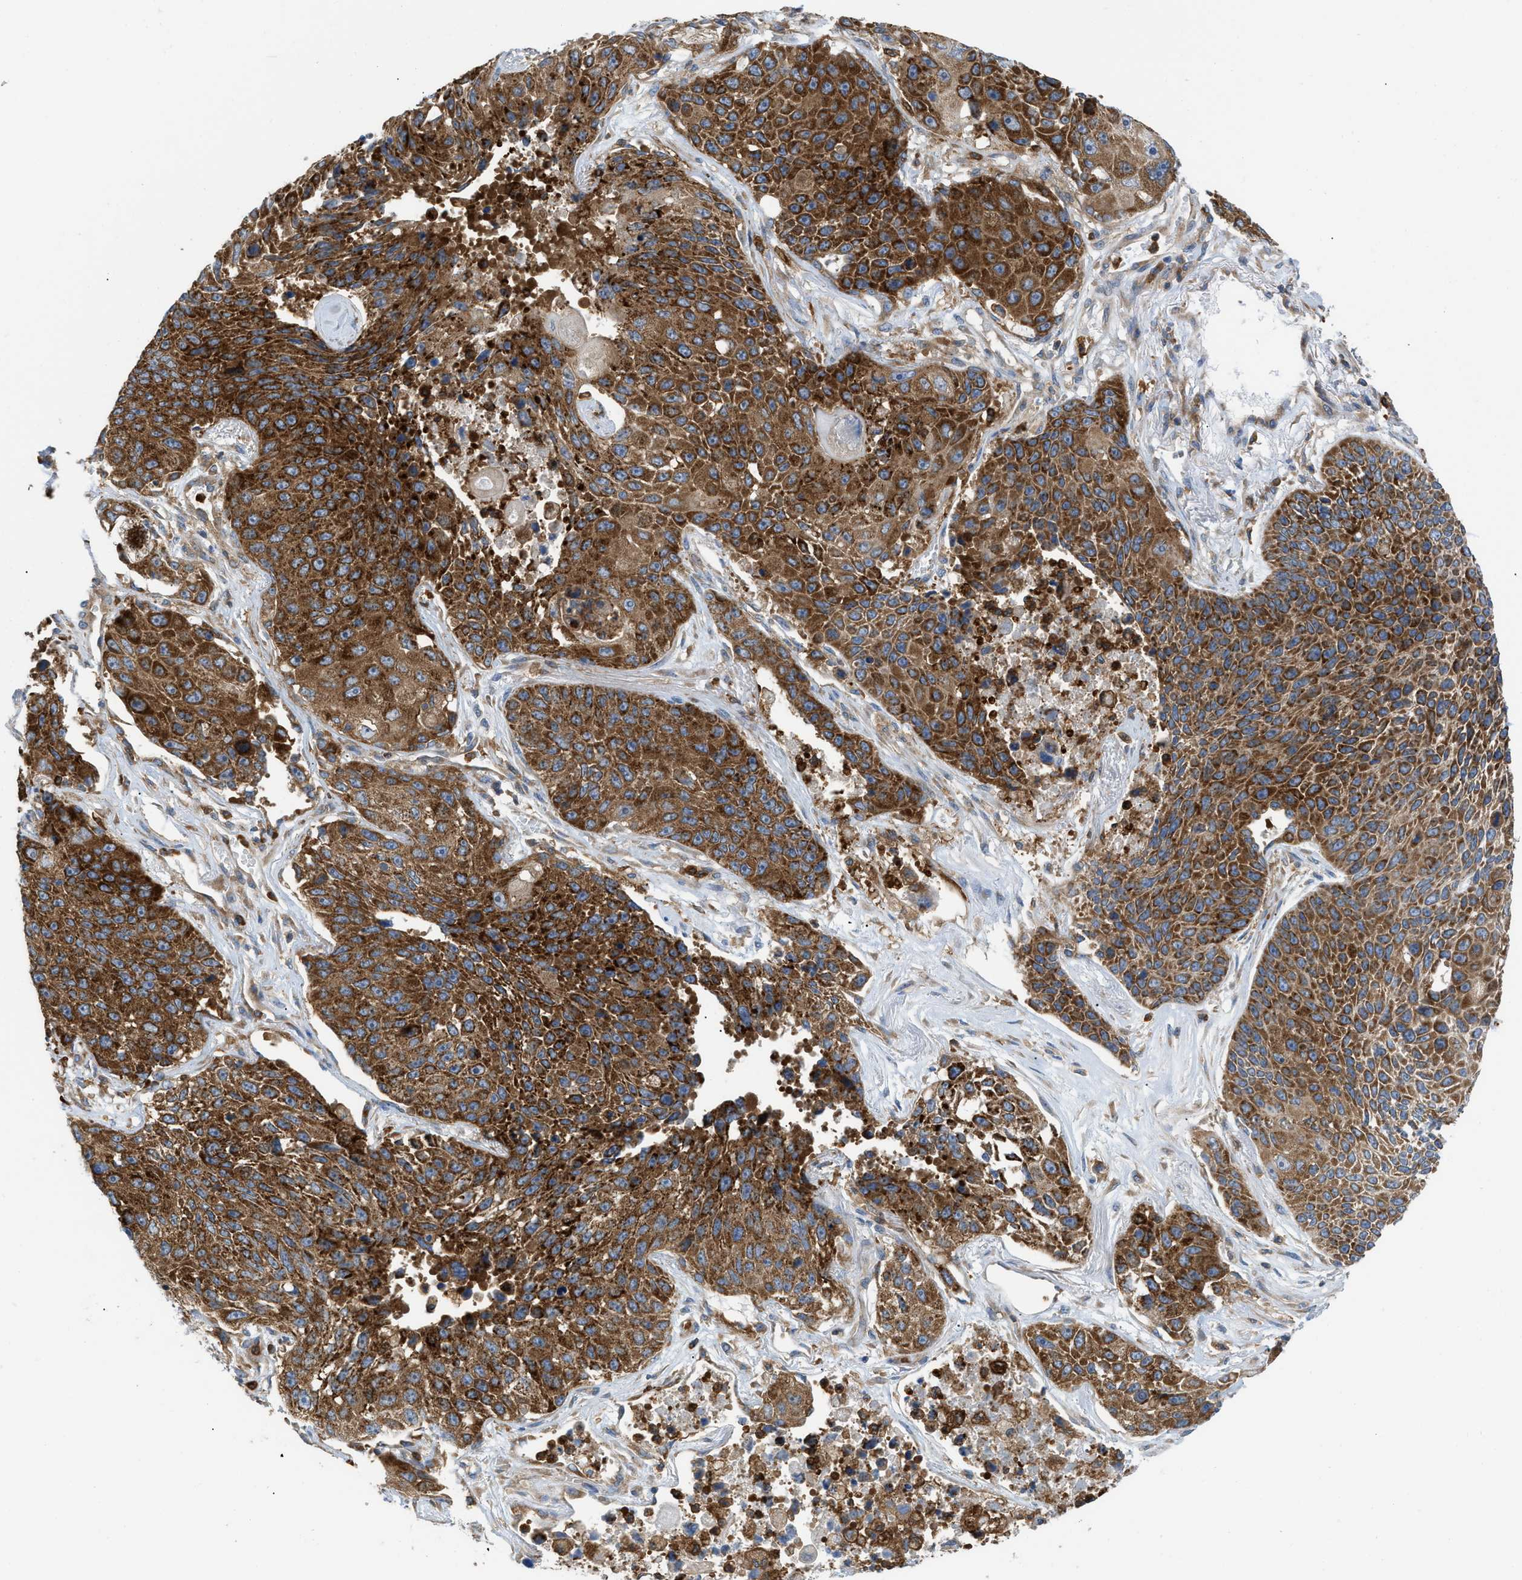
{"staining": {"intensity": "strong", "quantity": ">75%", "location": "cytoplasmic/membranous"}, "tissue": "lung cancer", "cell_type": "Tumor cells", "image_type": "cancer", "snomed": [{"axis": "morphology", "description": "Squamous cell carcinoma, NOS"}, {"axis": "topography", "description": "Lung"}], "caption": "Brown immunohistochemical staining in human lung cancer (squamous cell carcinoma) exhibits strong cytoplasmic/membranous positivity in approximately >75% of tumor cells.", "gene": "GPAT4", "patient": {"sex": "male", "age": 61}}